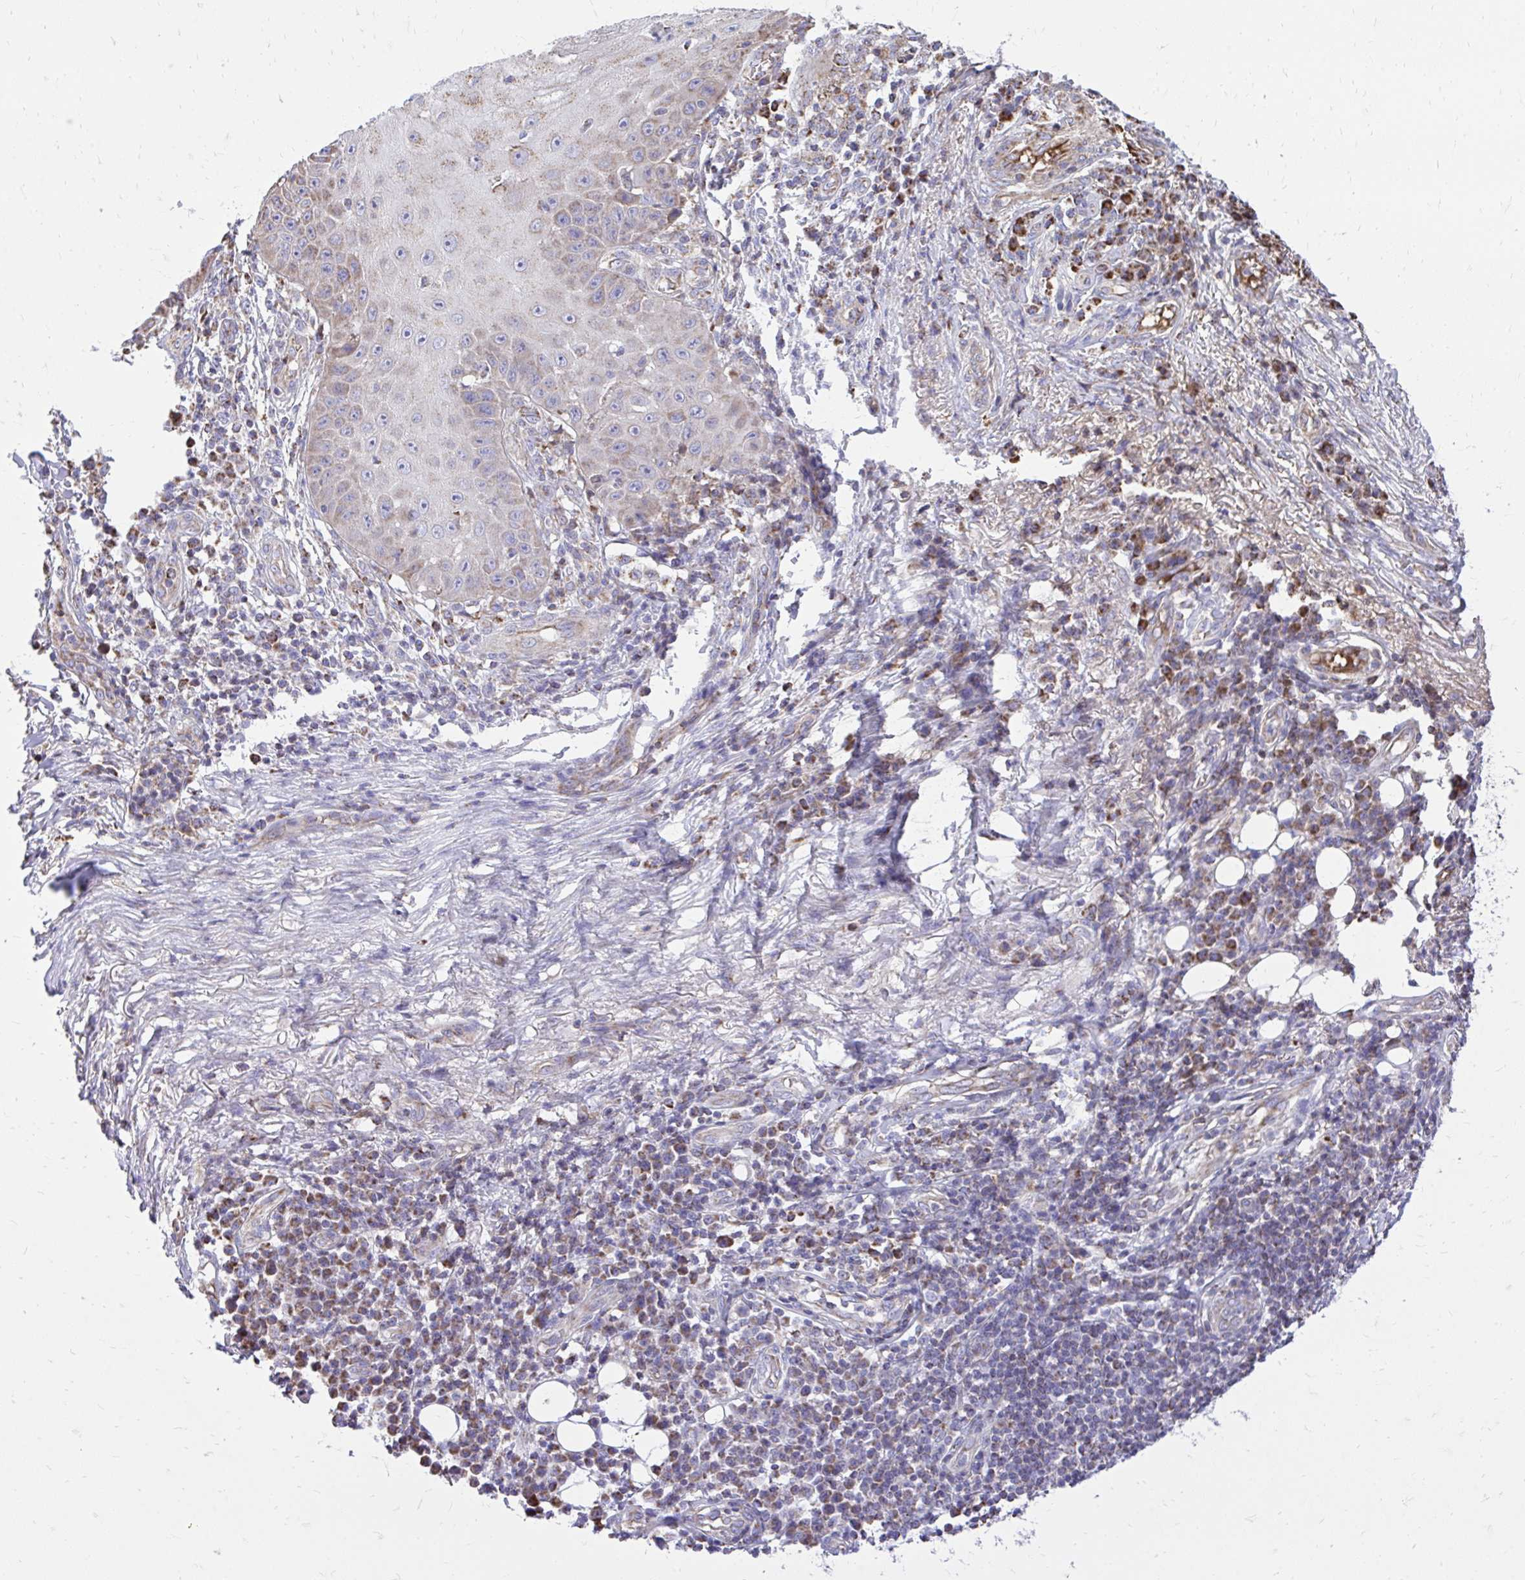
{"staining": {"intensity": "weak", "quantity": "<25%", "location": "cytoplasmic/membranous"}, "tissue": "skin cancer", "cell_type": "Tumor cells", "image_type": "cancer", "snomed": [{"axis": "morphology", "description": "Squamous cell carcinoma, NOS"}, {"axis": "topography", "description": "Skin"}], "caption": "This is a photomicrograph of immunohistochemistry (IHC) staining of skin cancer (squamous cell carcinoma), which shows no staining in tumor cells.", "gene": "ATP13A2", "patient": {"sex": "male", "age": 70}}